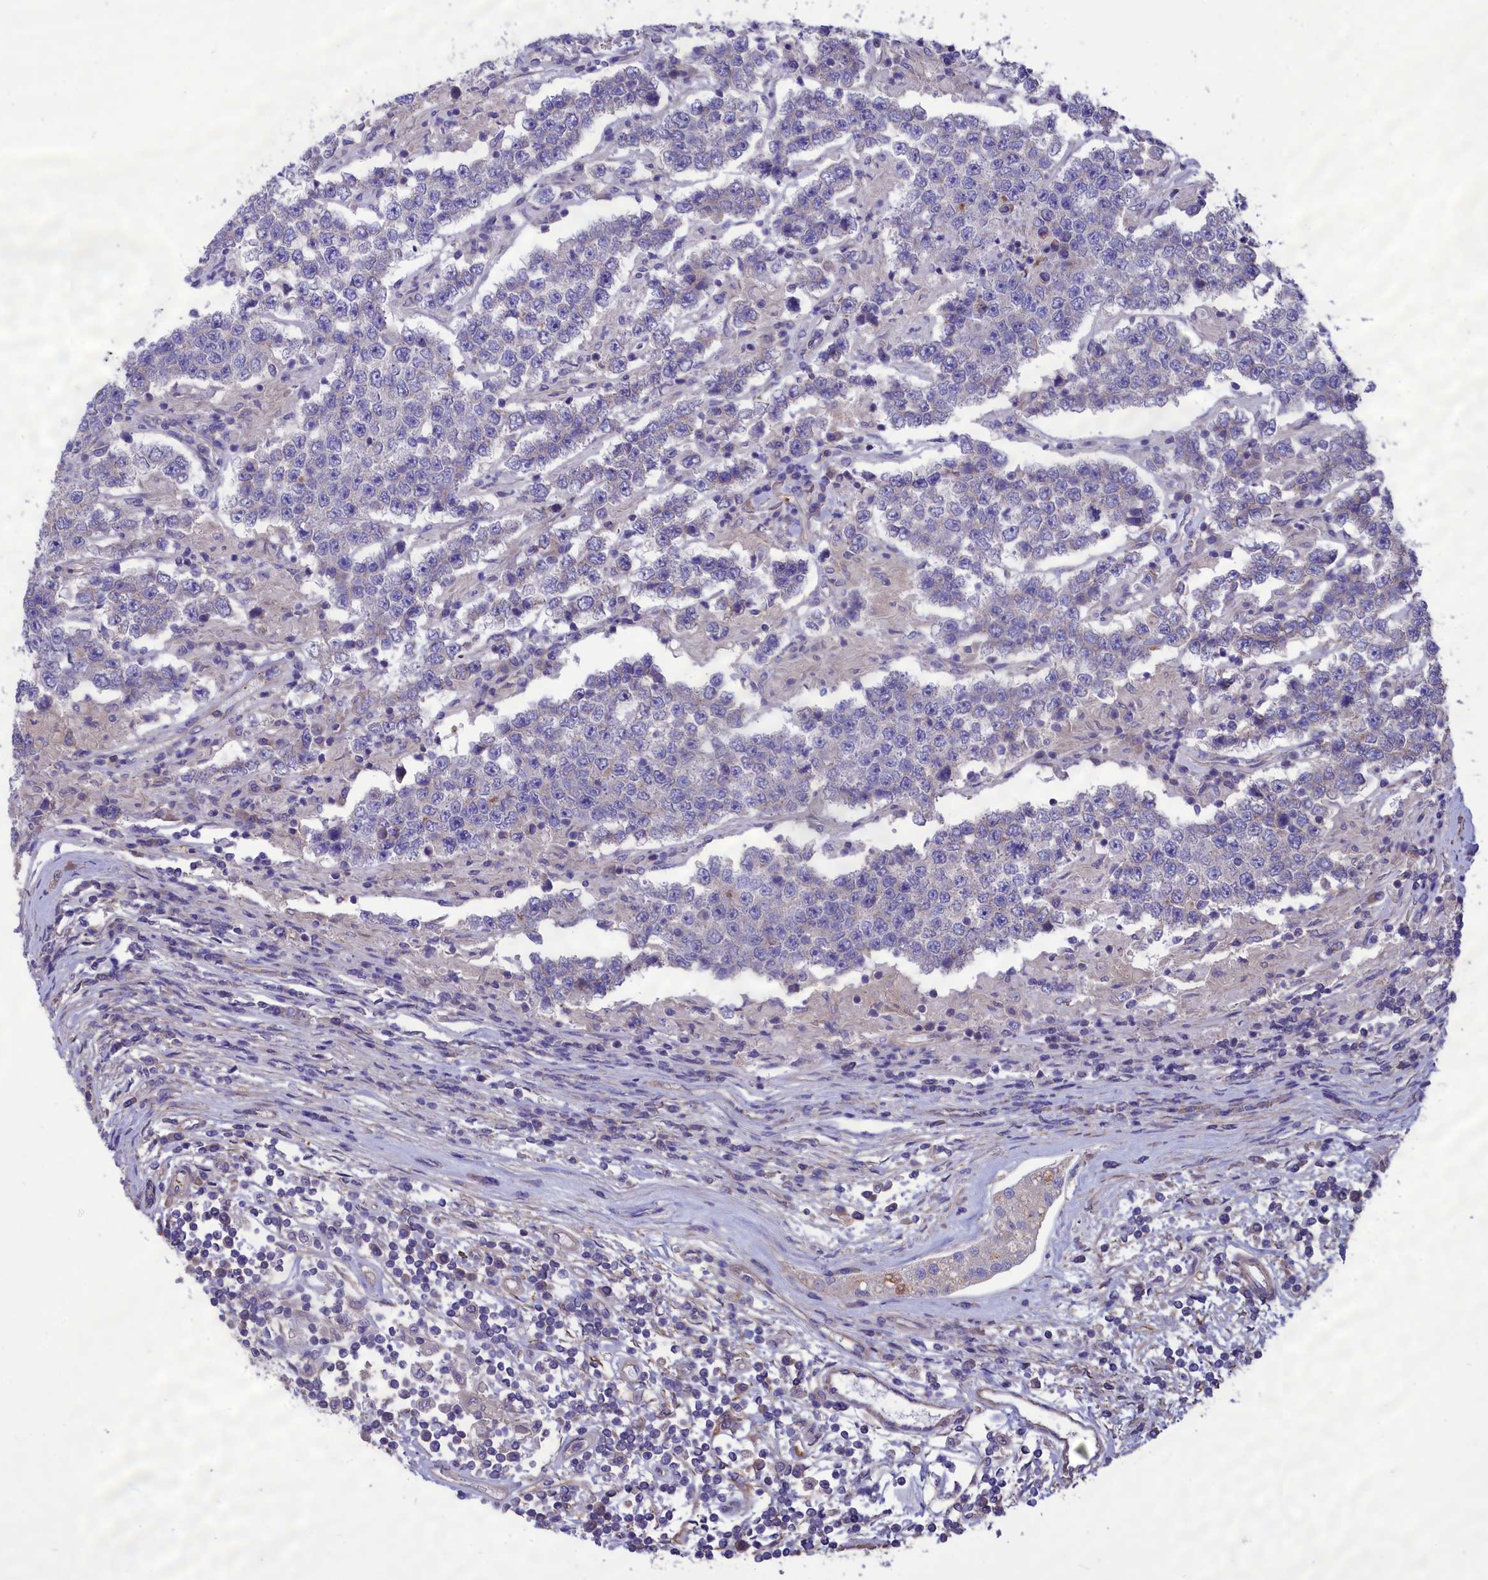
{"staining": {"intensity": "negative", "quantity": "none", "location": "none"}, "tissue": "testis cancer", "cell_type": "Tumor cells", "image_type": "cancer", "snomed": [{"axis": "morphology", "description": "Normal tissue, NOS"}, {"axis": "morphology", "description": "Urothelial carcinoma, High grade"}, {"axis": "morphology", "description": "Seminoma, NOS"}, {"axis": "morphology", "description": "Carcinoma, Embryonal, NOS"}, {"axis": "topography", "description": "Urinary bladder"}, {"axis": "topography", "description": "Testis"}], "caption": "This is a photomicrograph of immunohistochemistry (IHC) staining of testis cancer, which shows no positivity in tumor cells.", "gene": "AMDHD2", "patient": {"sex": "male", "age": 41}}